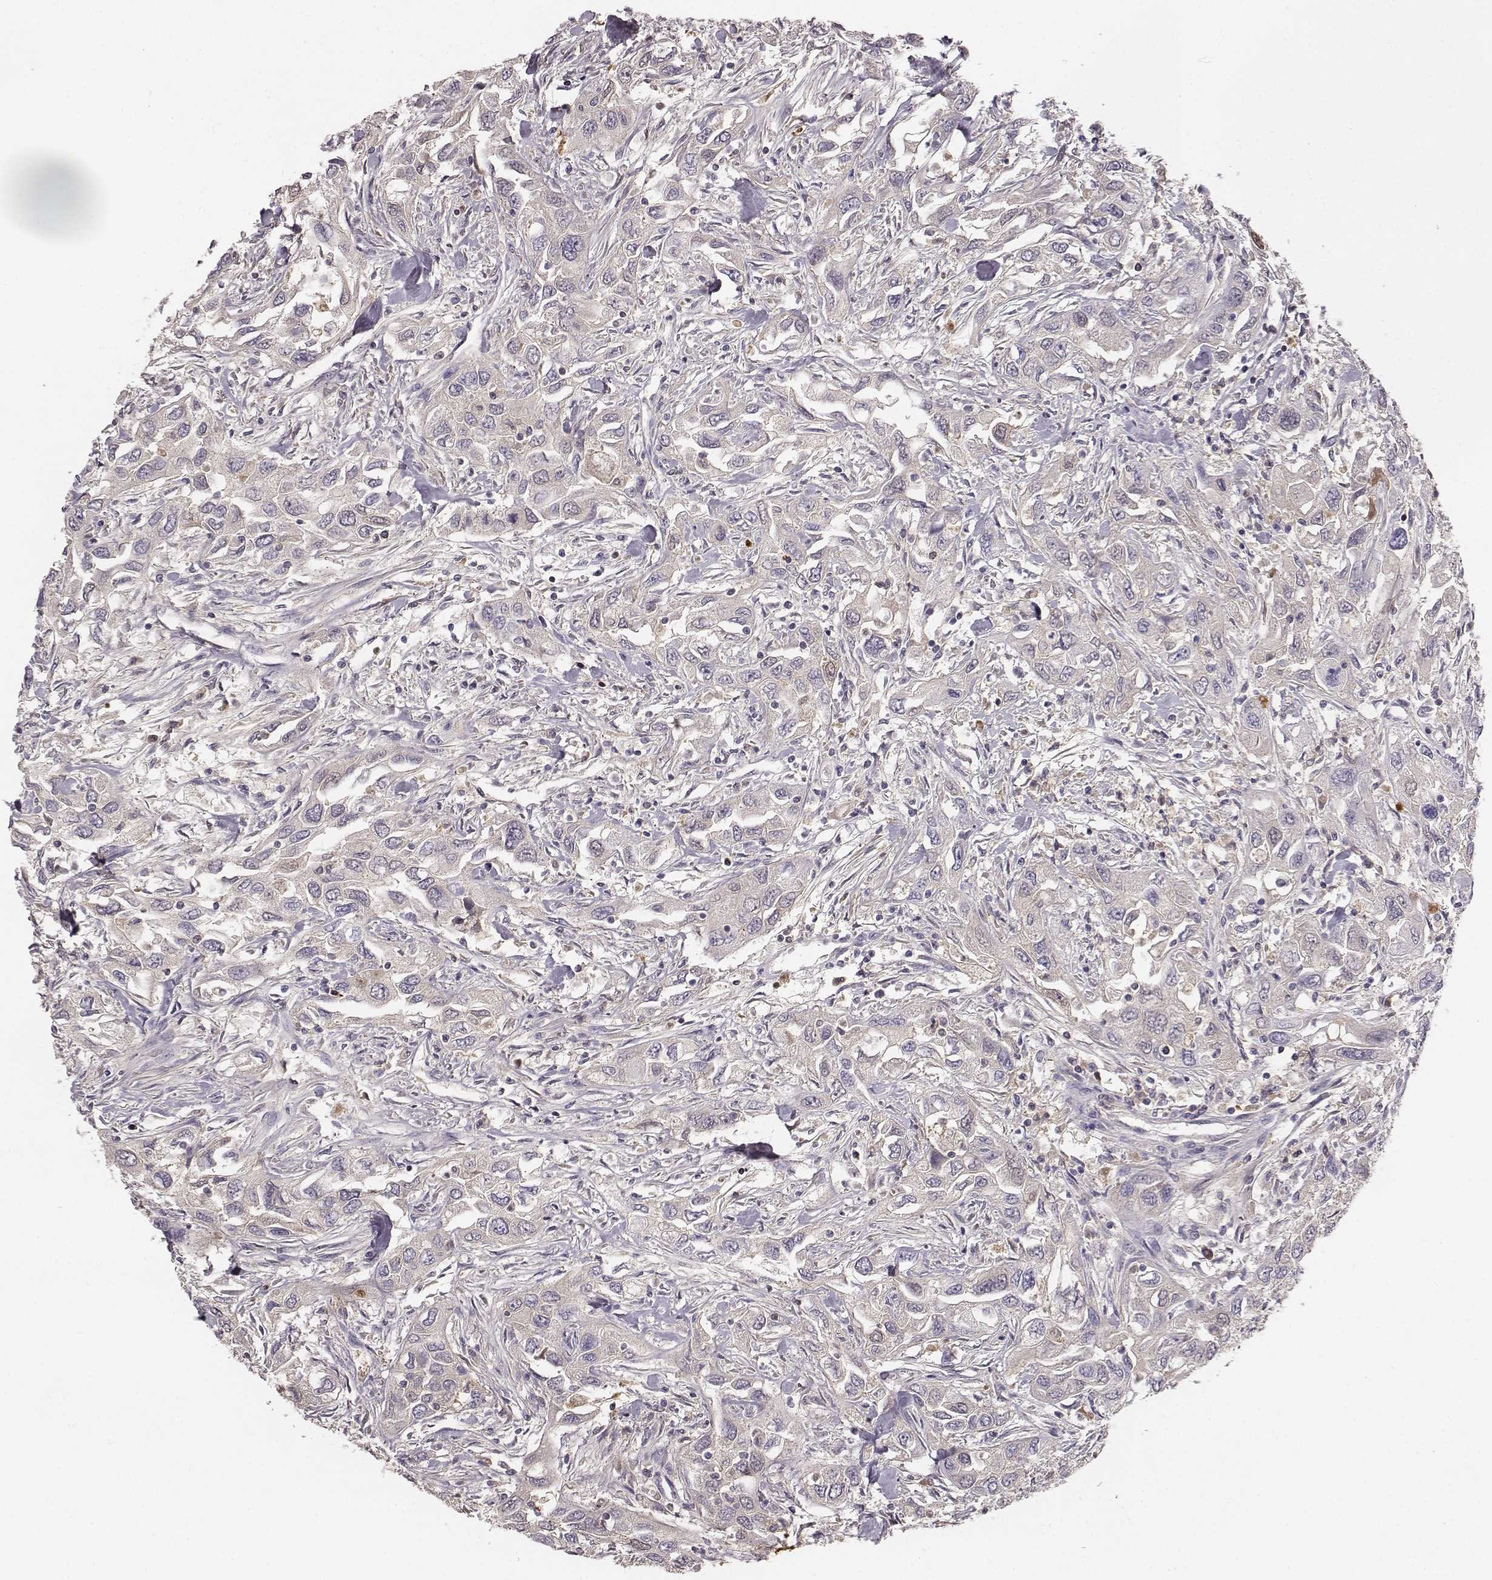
{"staining": {"intensity": "negative", "quantity": "none", "location": "none"}, "tissue": "urothelial cancer", "cell_type": "Tumor cells", "image_type": "cancer", "snomed": [{"axis": "morphology", "description": "Urothelial carcinoma, High grade"}, {"axis": "topography", "description": "Urinary bladder"}], "caption": "Immunohistochemistry (IHC) photomicrograph of neoplastic tissue: urothelial cancer stained with DAB (3,3'-diaminobenzidine) exhibits no significant protein positivity in tumor cells.", "gene": "YJEFN3", "patient": {"sex": "male", "age": 76}}